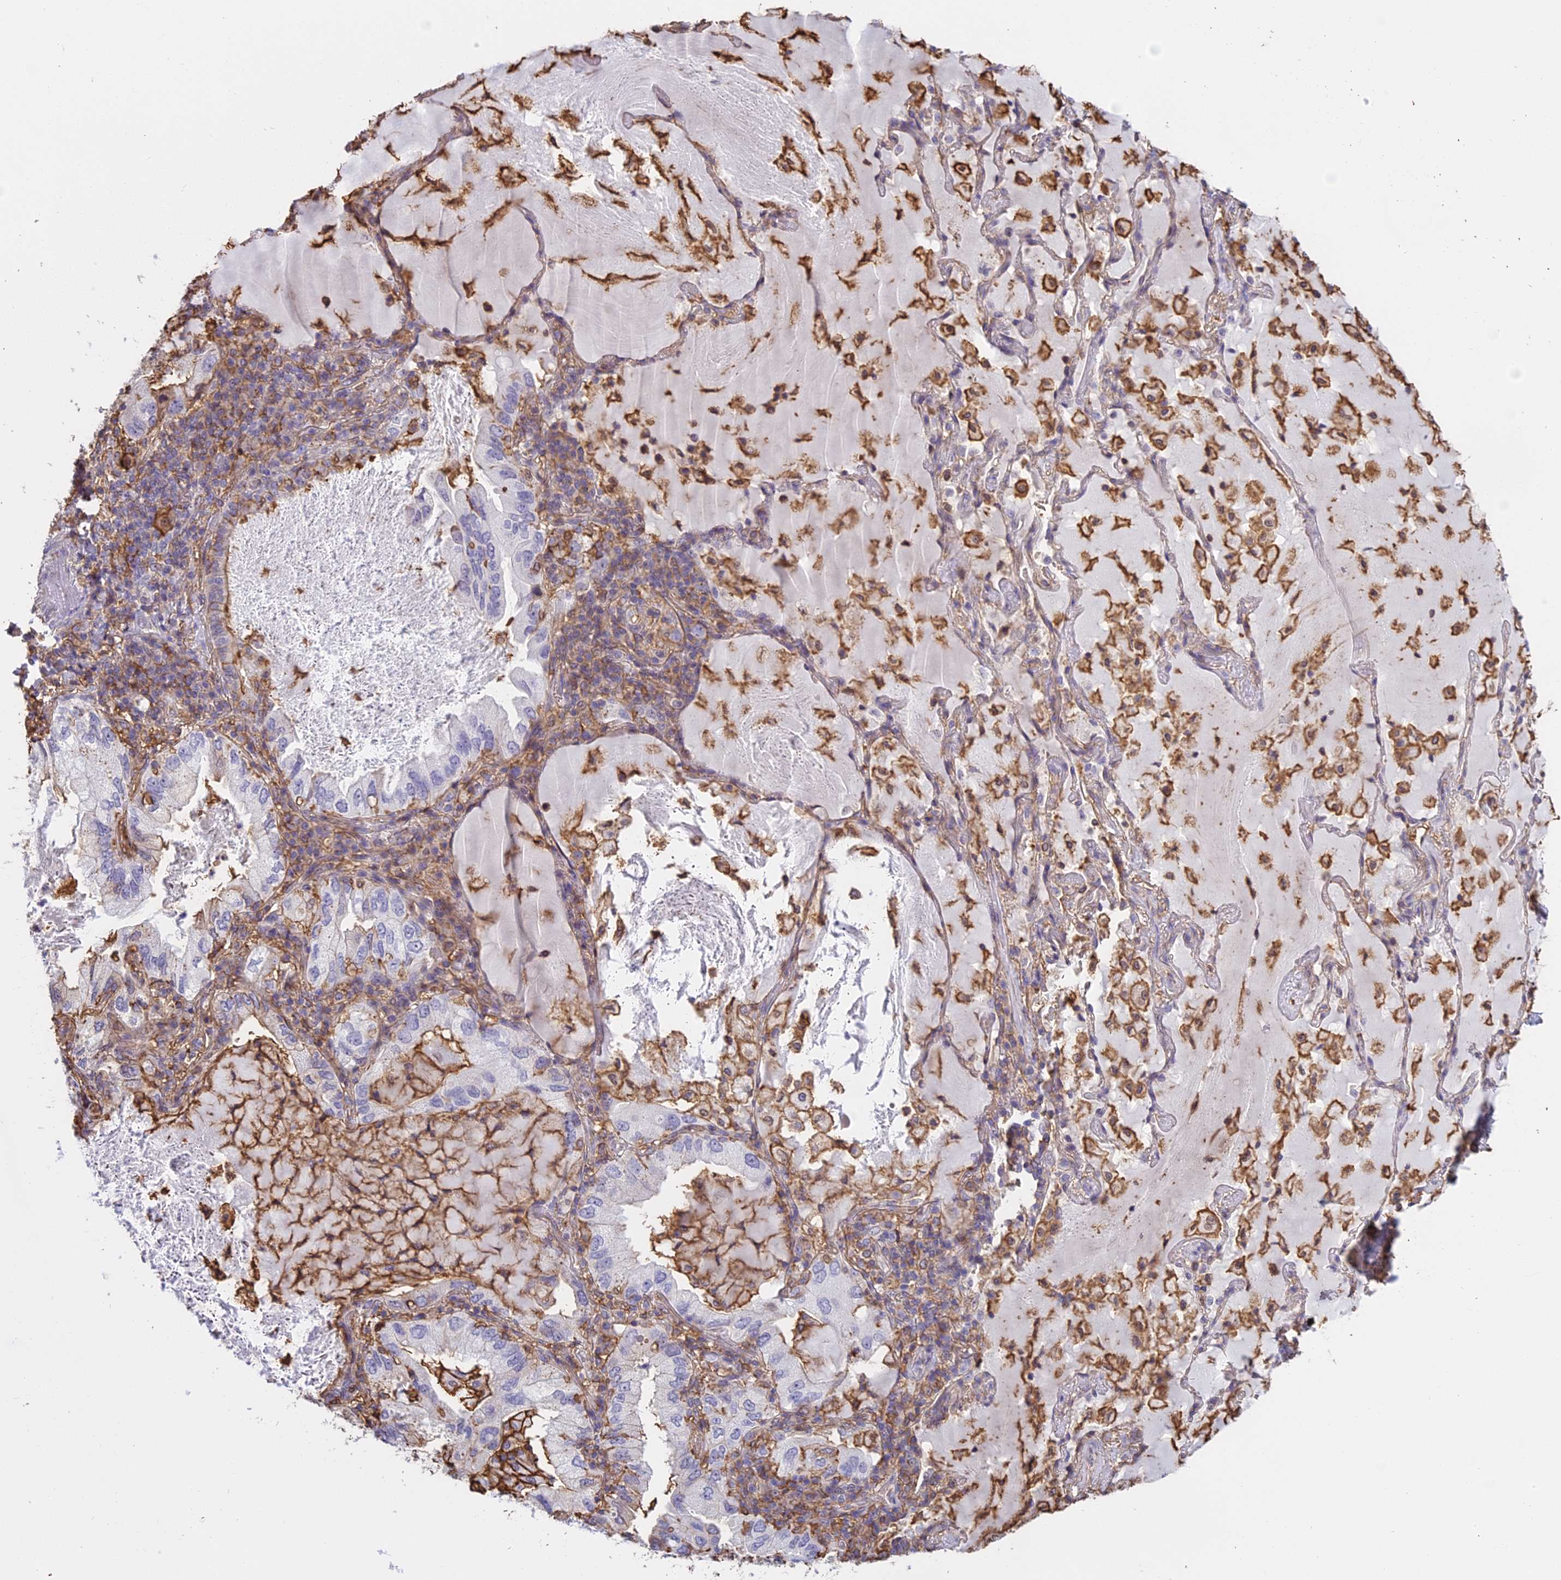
{"staining": {"intensity": "negative", "quantity": "none", "location": "none"}, "tissue": "lung cancer", "cell_type": "Tumor cells", "image_type": "cancer", "snomed": [{"axis": "morphology", "description": "Adenocarcinoma, NOS"}, {"axis": "topography", "description": "Lung"}], "caption": "This is an immunohistochemistry (IHC) histopathology image of human lung cancer (adenocarcinoma). There is no positivity in tumor cells.", "gene": "TMEM255B", "patient": {"sex": "female", "age": 69}}